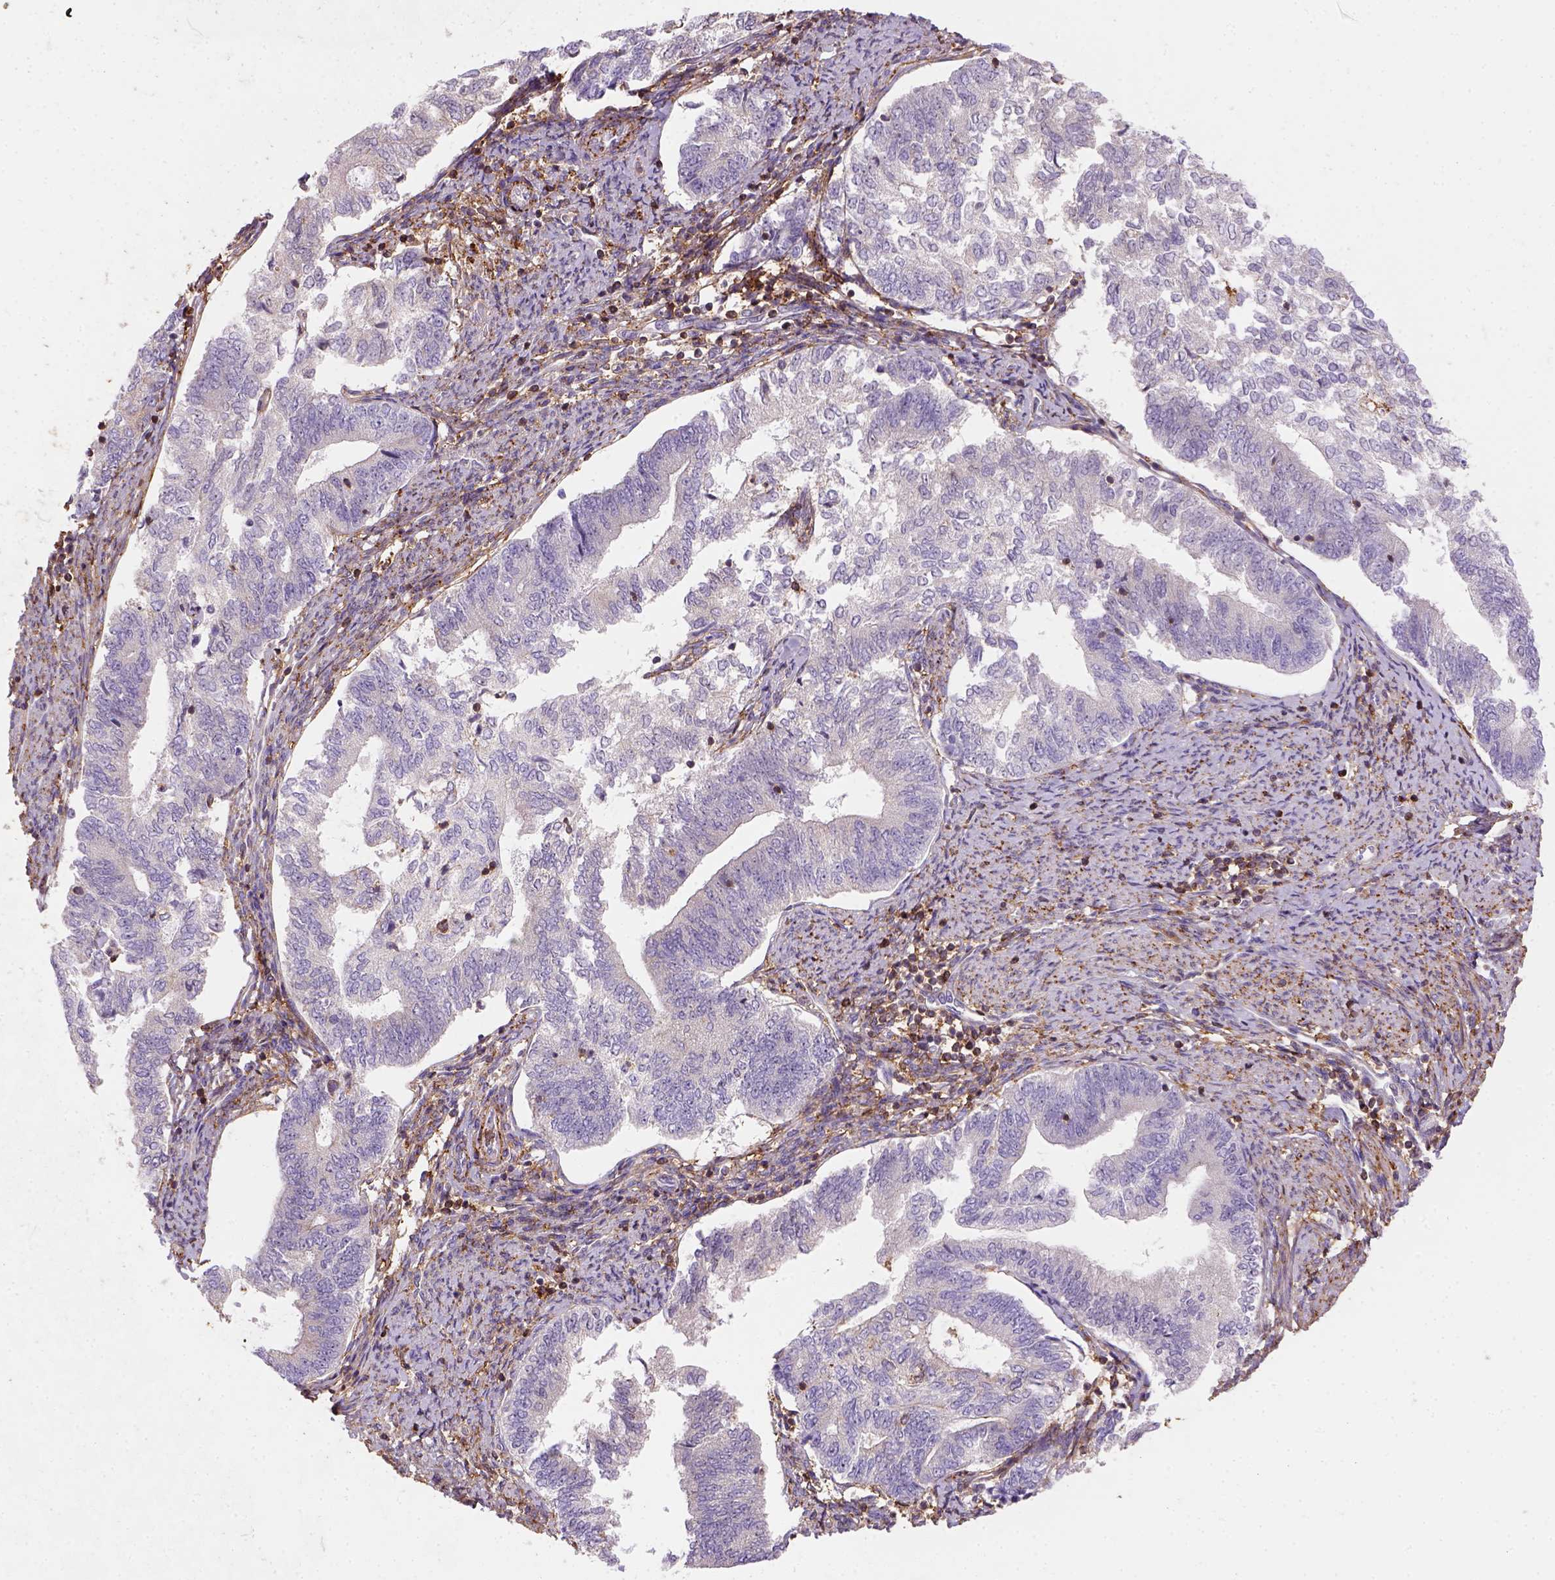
{"staining": {"intensity": "negative", "quantity": "none", "location": "none"}, "tissue": "endometrial cancer", "cell_type": "Tumor cells", "image_type": "cancer", "snomed": [{"axis": "morphology", "description": "Adenocarcinoma, NOS"}, {"axis": "topography", "description": "Endometrium"}], "caption": "DAB immunohistochemical staining of endometrial adenocarcinoma exhibits no significant expression in tumor cells.", "gene": "GPRC5D", "patient": {"sex": "female", "age": 65}}